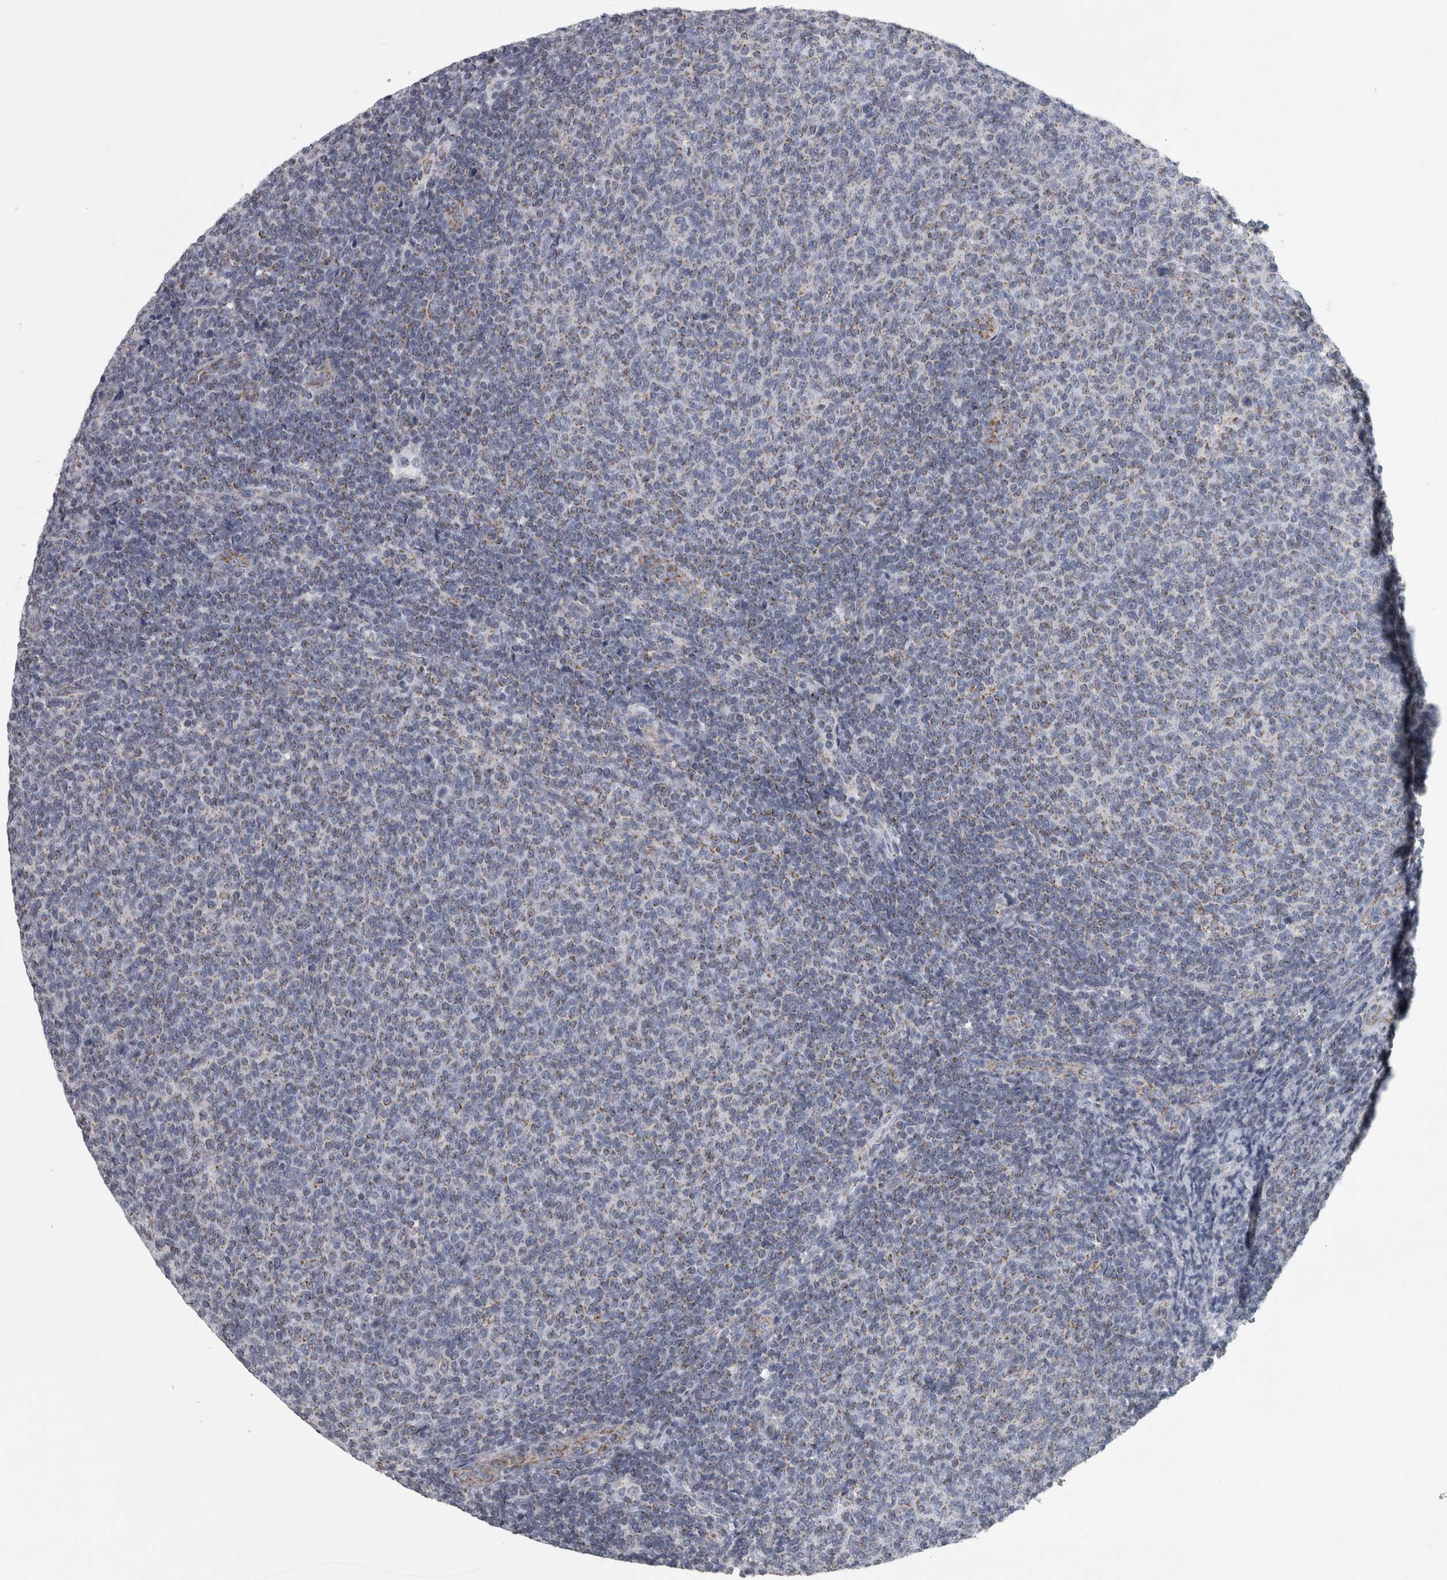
{"staining": {"intensity": "weak", "quantity": ">75%", "location": "cytoplasmic/membranous"}, "tissue": "lymphoma", "cell_type": "Tumor cells", "image_type": "cancer", "snomed": [{"axis": "morphology", "description": "Malignant lymphoma, non-Hodgkin's type, Low grade"}, {"axis": "topography", "description": "Lymph node"}], "caption": "A high-resolution image shows immunohistochemistry staining of lymphoma, which demonstrates weak cytoplasmic/membranous positivity in about >75% of tumor cells.", "gene": "DBT", "patient": {"sex": "male", "age": 66}}